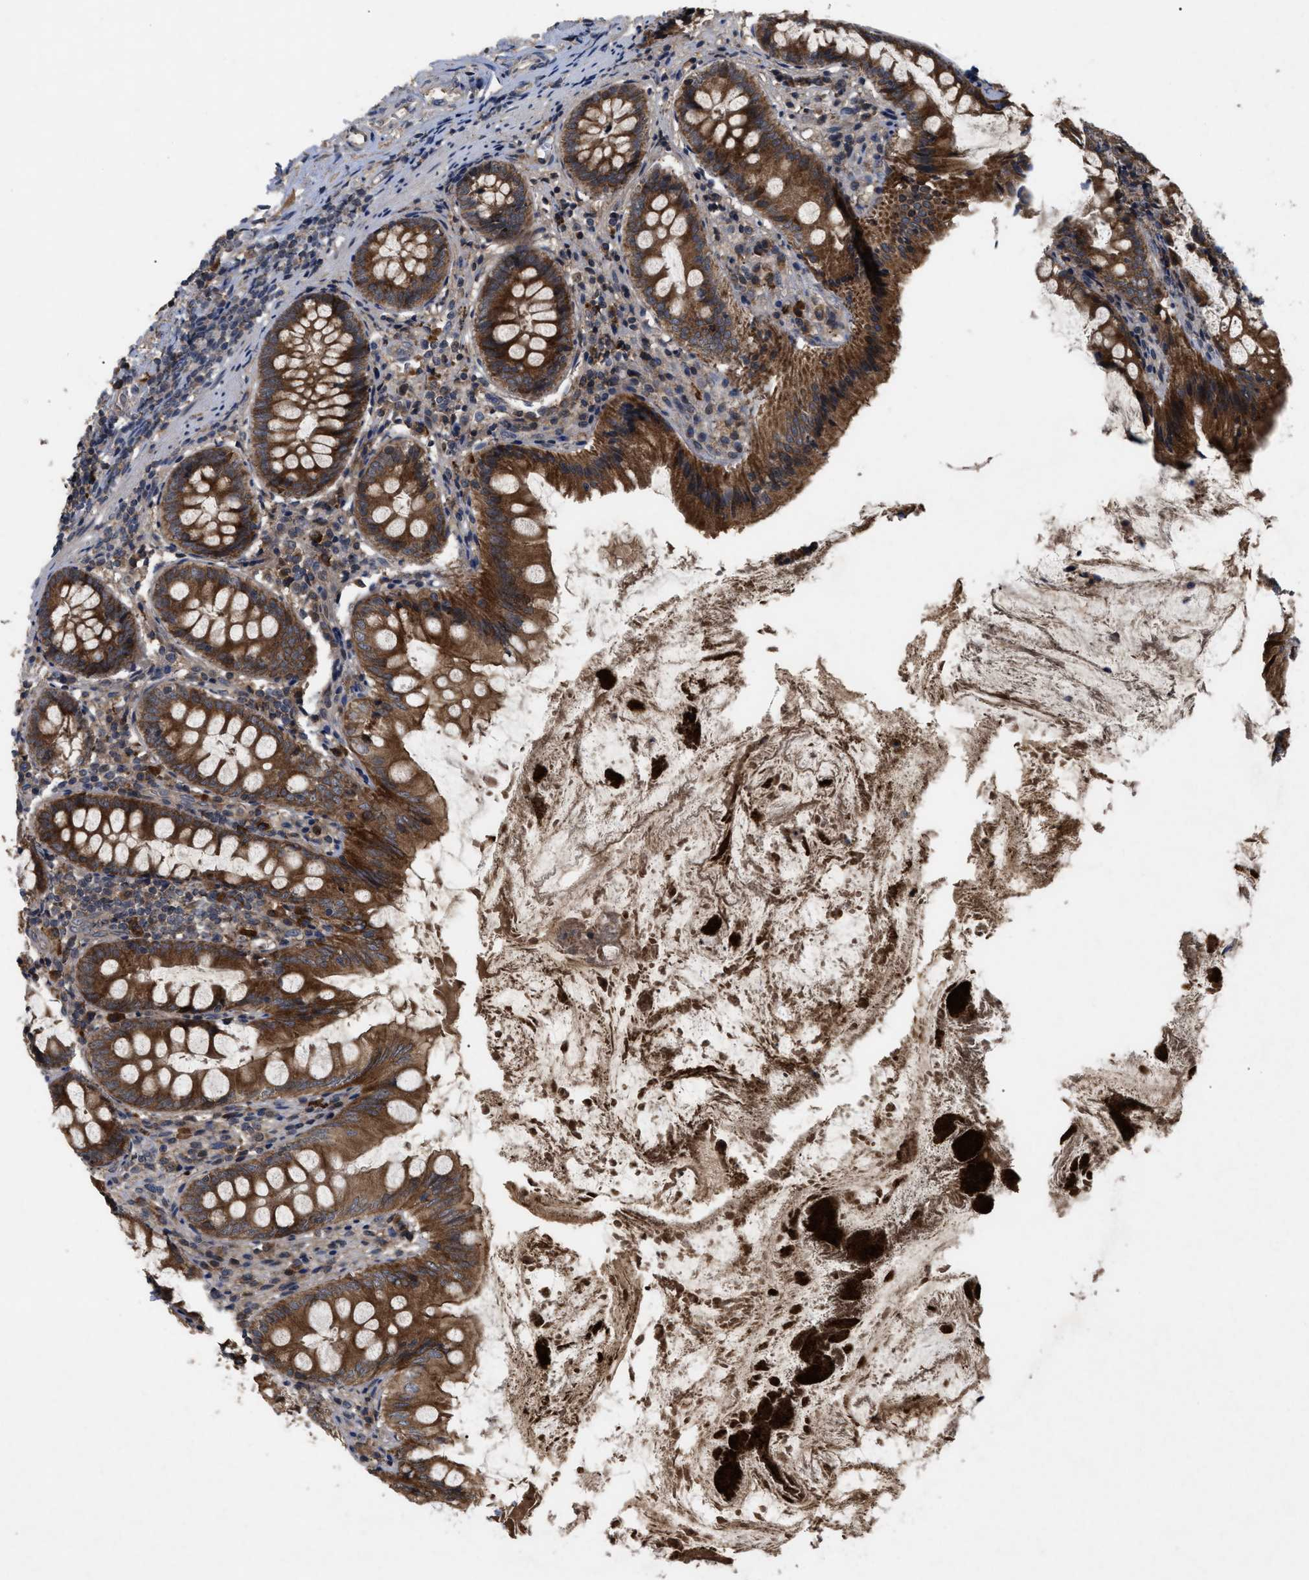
{"staining": {"intensity": "strong", "quantity": ">75%", "location": "cytoplasmic/membranous"}, "tissue": "appendix", "cell_type": "Glandular cells", "image_type": "normal", "snomed": [{"axis": "morphology", "description": "Normal tissue, NOS"}, {"axis": "topography", "description": "Appendix"}], "caption": "Normal appendix was stained to show a protein in brown. There is high levels of strong cytoplasmic/membranous staining in approximately >75% of glandular cells. (DAB (3,3'-diaminobenzidine) = brown stain, brightfield microscopy at high magnification).", "gene": "RAB2A", "patient": {"sex": "female", "age": 77}}